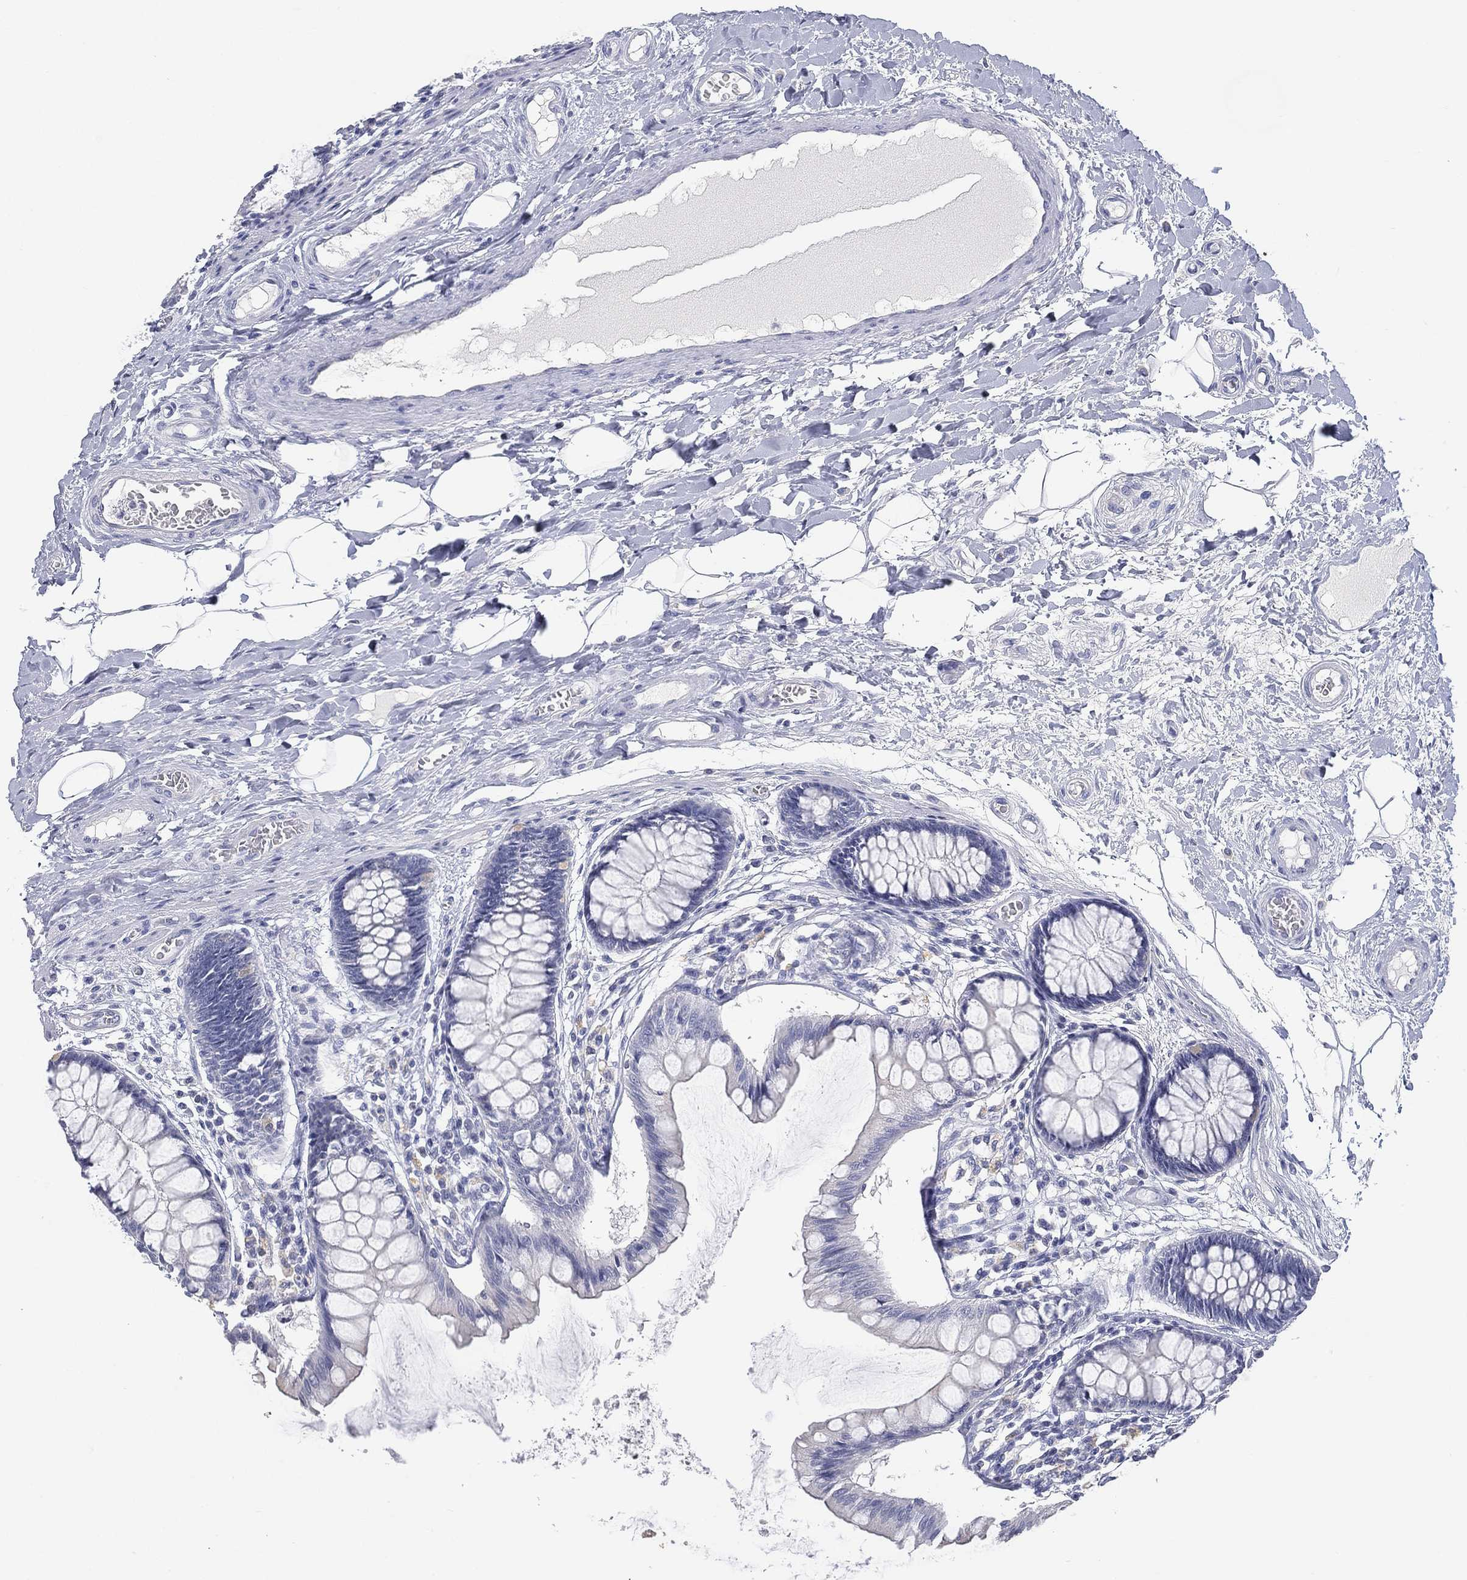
{"staining": {"intensity": "negative", "quantity": "none", "location": "none"}, "tissue": "colon", "cell_type": "Endothelial cells", "image_type": "normal", "snomed": [{"axis": "morphology", "description": "Normal tissue, NOS"}, {"axis": "topography", "description": "Colon"}], "caption": "This histopathology image is of normal colon stained with immunohistochemistry to label a protein in brown with the nuclei are counter-stained blue. There is no positivity in endothelial cells.", "gene": "FMO1", "patient": {"sex": "female", "age": 65}}